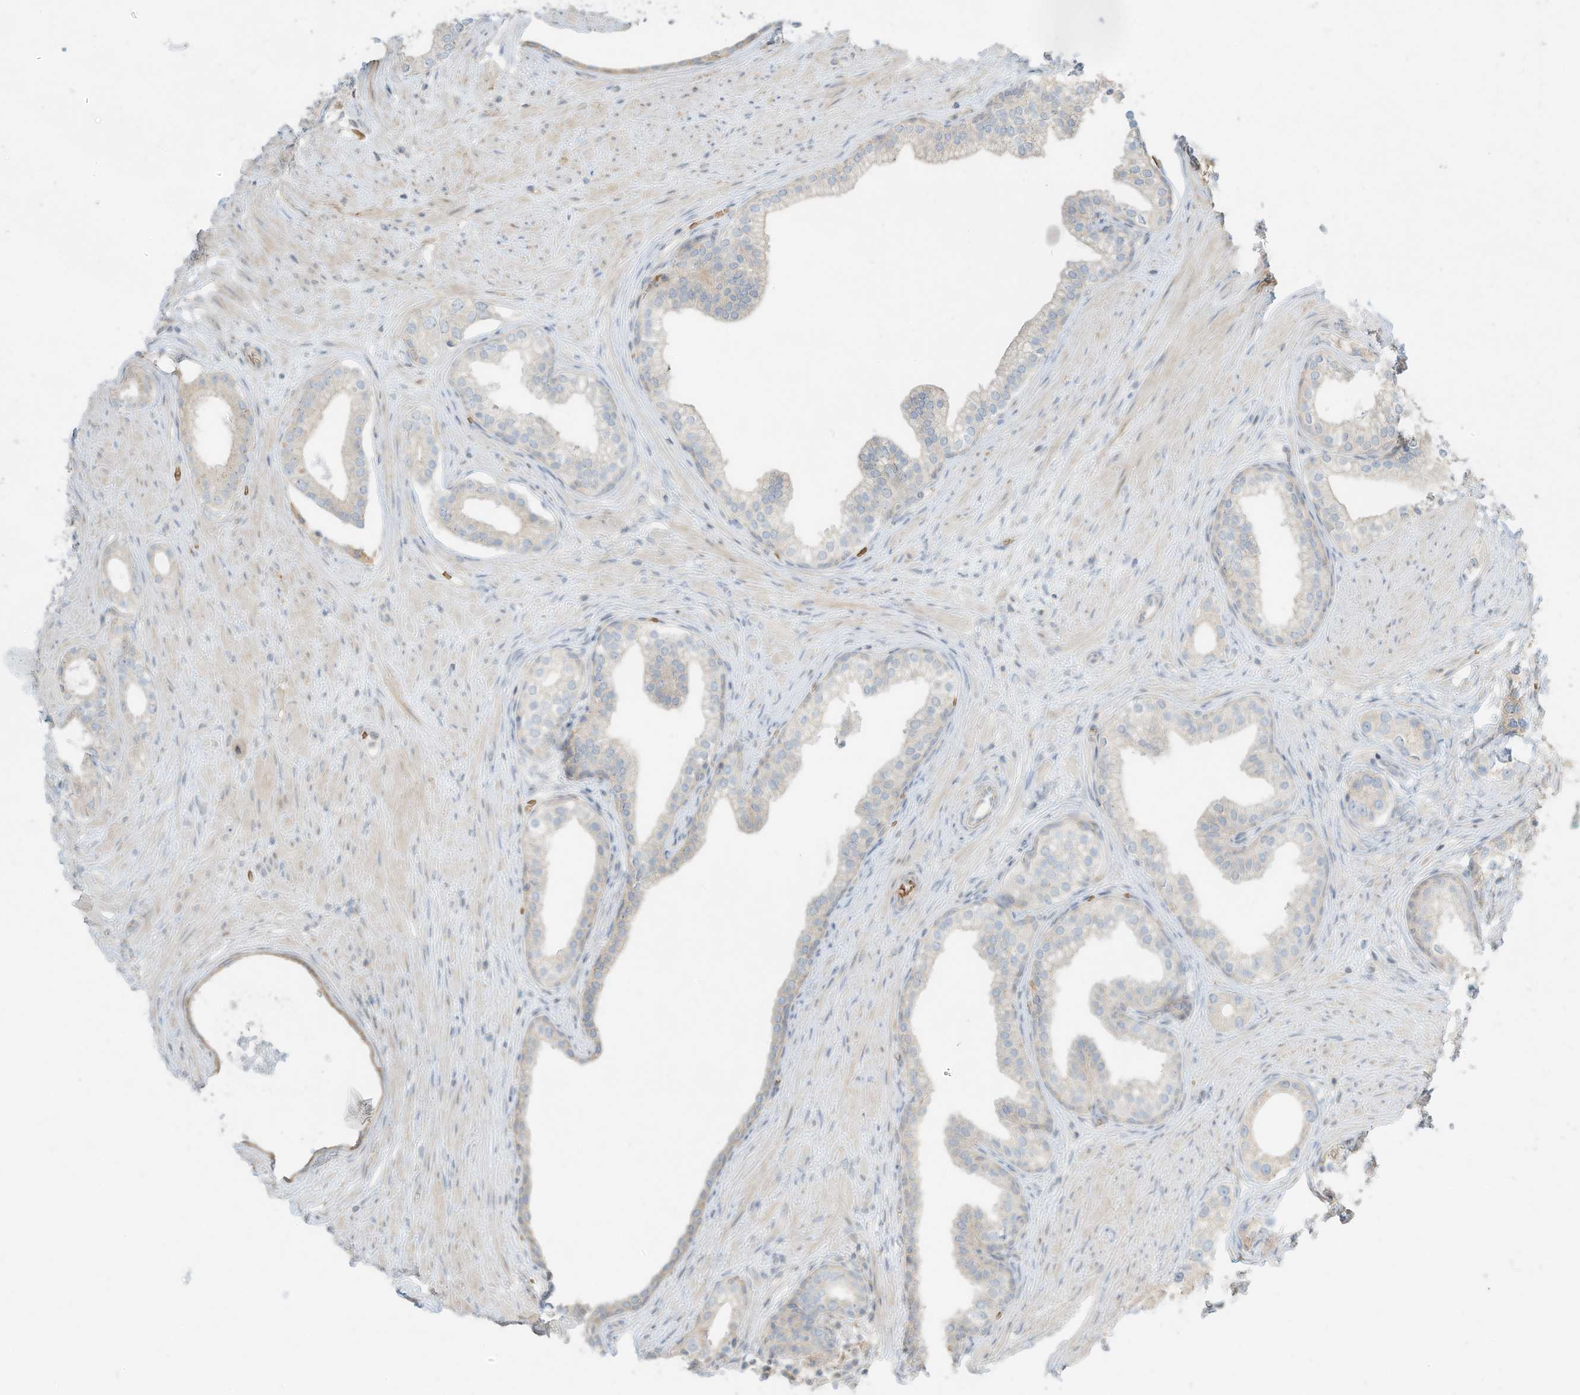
{"staining": {"intensity": "negative", "quantity": "none", "location": "none"}, "tissue": "prostate cancer", "cell_type": "Tumor cells", "image_type": "cancer", "snomed": [{"axis": "morphology", "description": "Adenocarcinoma, High grade"}, {"axis": "topography", "description": "Prostate"}], "caption": "Immunohistochemistry (IHC) of prostate high-grade adenocarcinoma demonstrates no staining in tumor cells. (Brightfield microscopy of DAB (3,3'-diaminobenzidine) immunohistochemistry at high magnification).", "gene": "OFD1", "patient": {"sex": "male", "age": 63}}